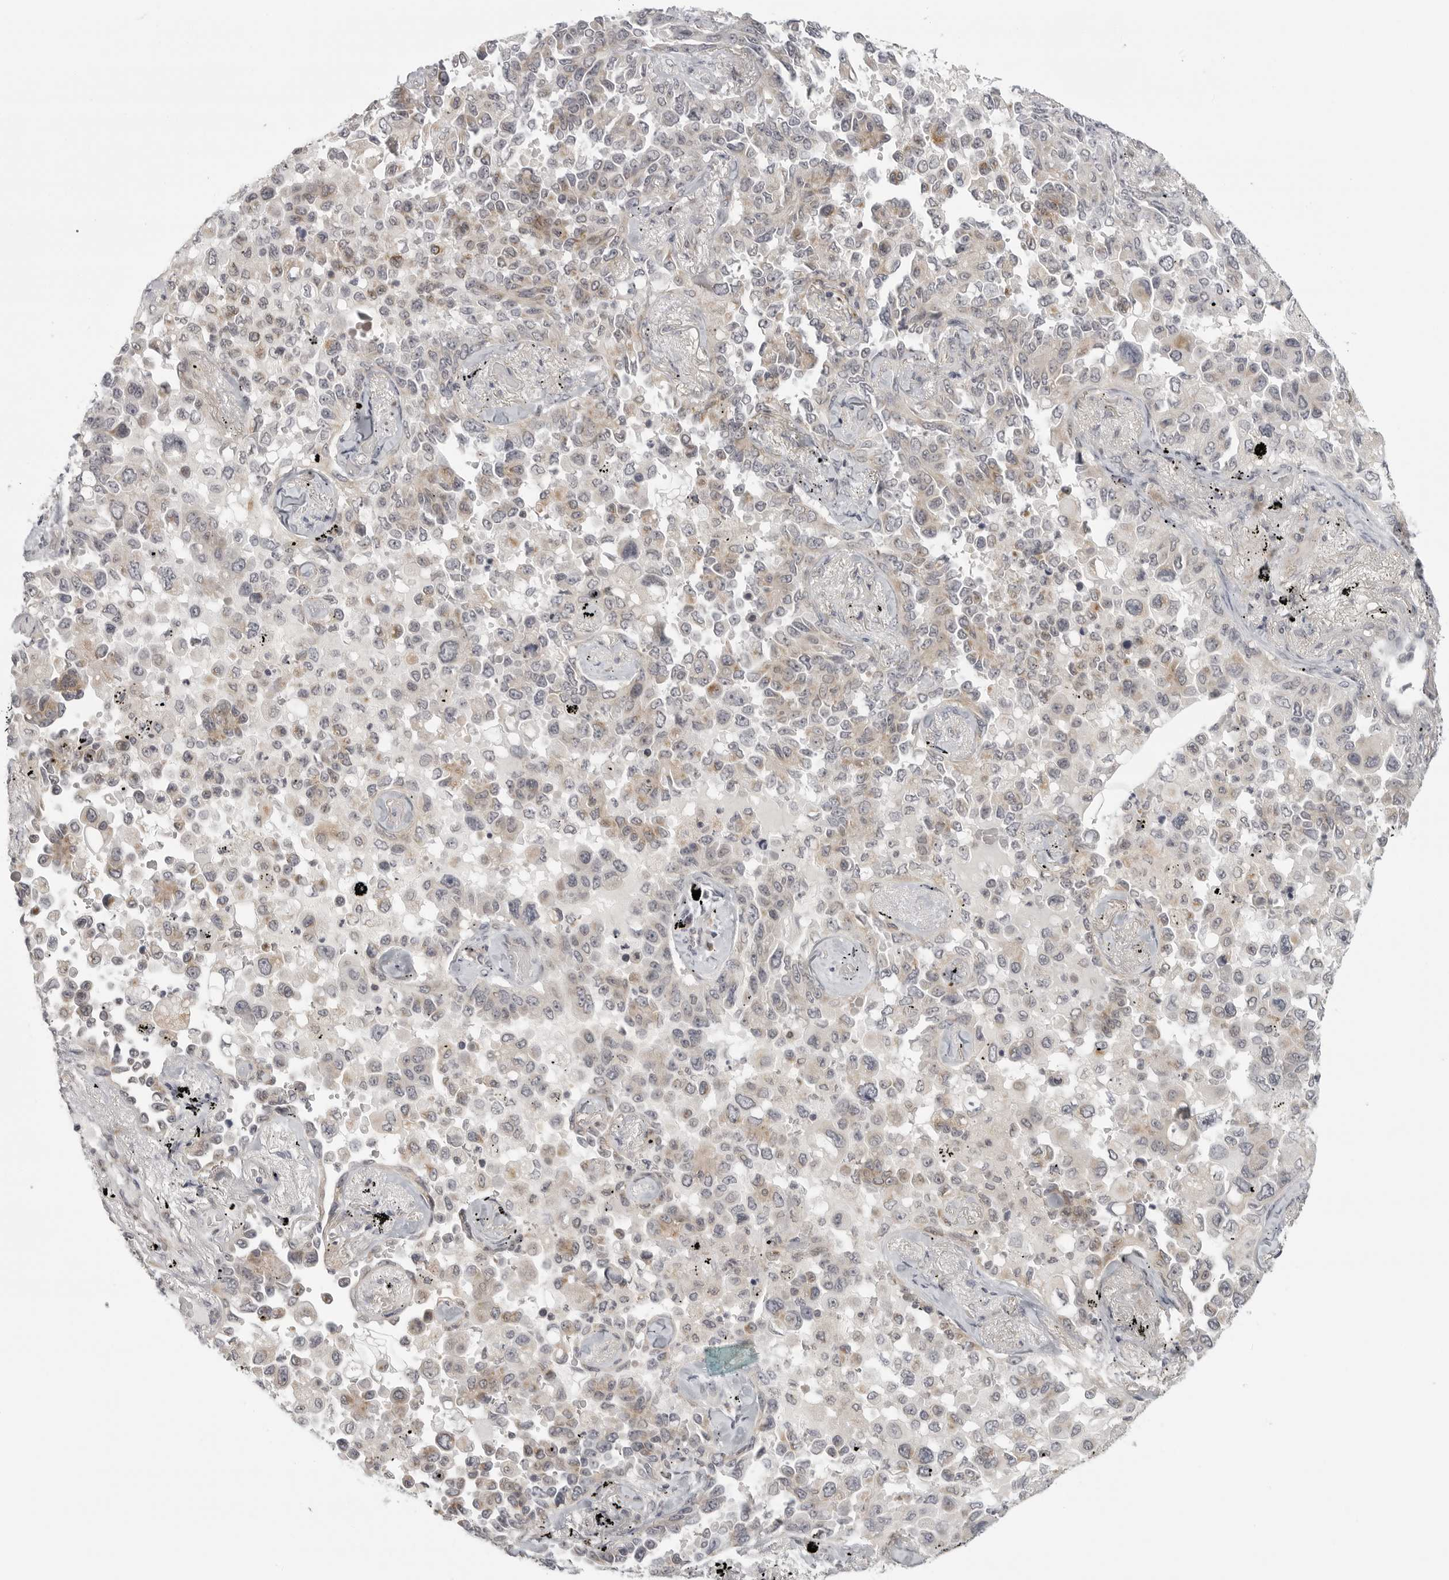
{"staining": {"intensity": "moderate", "quantity": "25%-75%", "location": "cytoplasmic/membranous"}, "tissue": "lung cancer", "cell_type": "Tumor cells", "image_type": "cancer", "snomed": [{"axis": "morphology", "description": "Adenocarcinoma, NOS"}, {"axis": "topography", "description": "Lung"}], "caption": "DAB (3,3'-diaminobenzidine) immunohistochemical staining of adenocarcinoma (lung) displays moderate cytoplasmic/membranous protein staining in about 25%-75% of tumor cells.", "gene": "TUT4", "patient": {"sex": "female", "age": 67}}